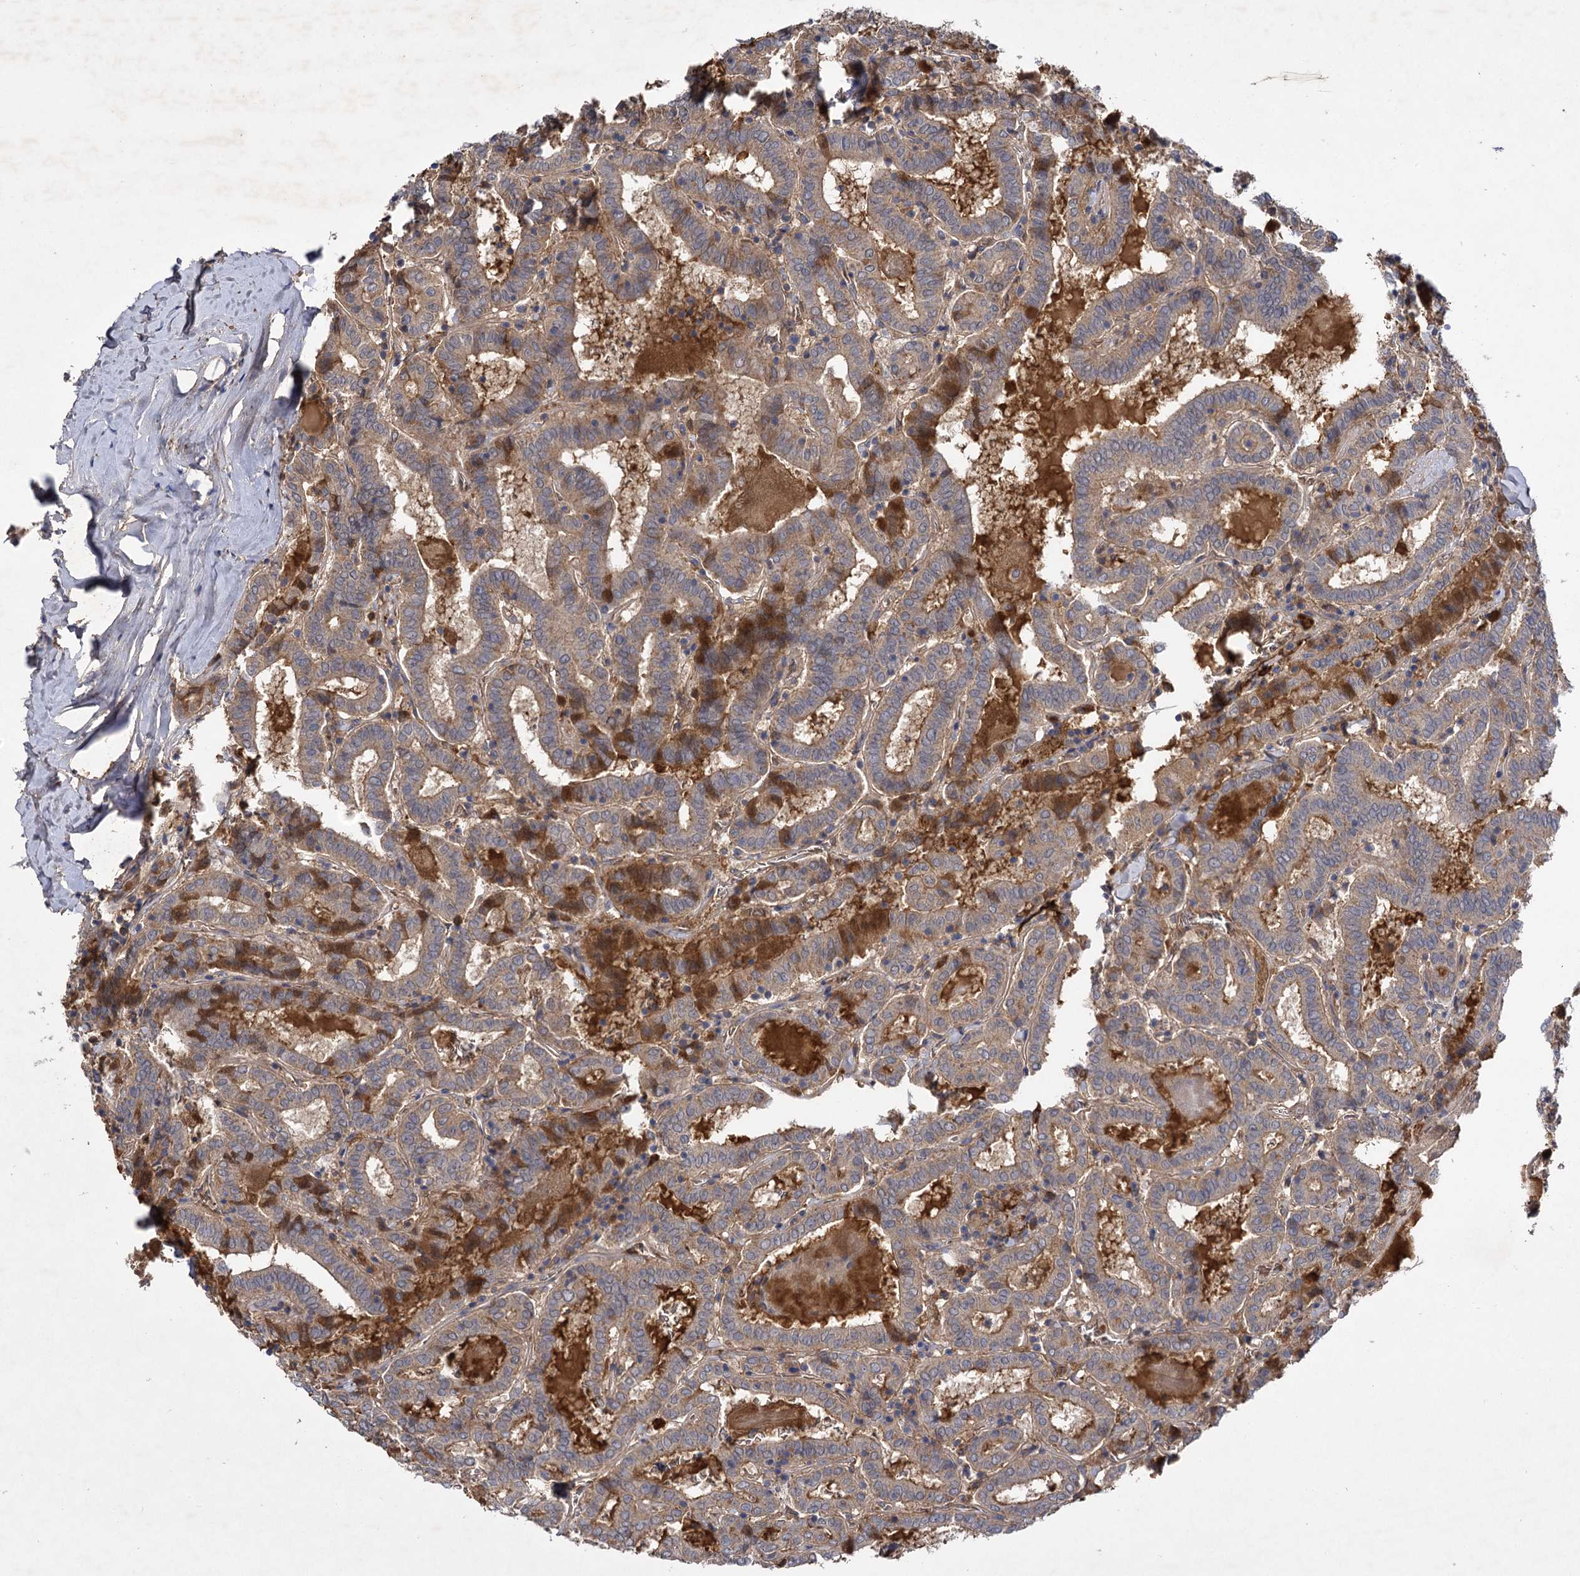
{"staining": {"intensity": "weak", "quantity": ">75%", "location": "cytoplasmic/membranous"}, "tissue": "thyroid cancer", "cell_type": "Tumor cells", "image_type": "cancer", "snomed": [{"axis": "morphology", "description": "Papillary adenocarcinoma, NOS"}, {"axis": "topography", "description": "Thyroid gland"}], "caption": "Human papillary adenocarcinoma (thyroid) stained with a protein marker shows weak staining in tumor cells.", "gene": "USP50", "patient": {"sex": "female", "age": 72}}